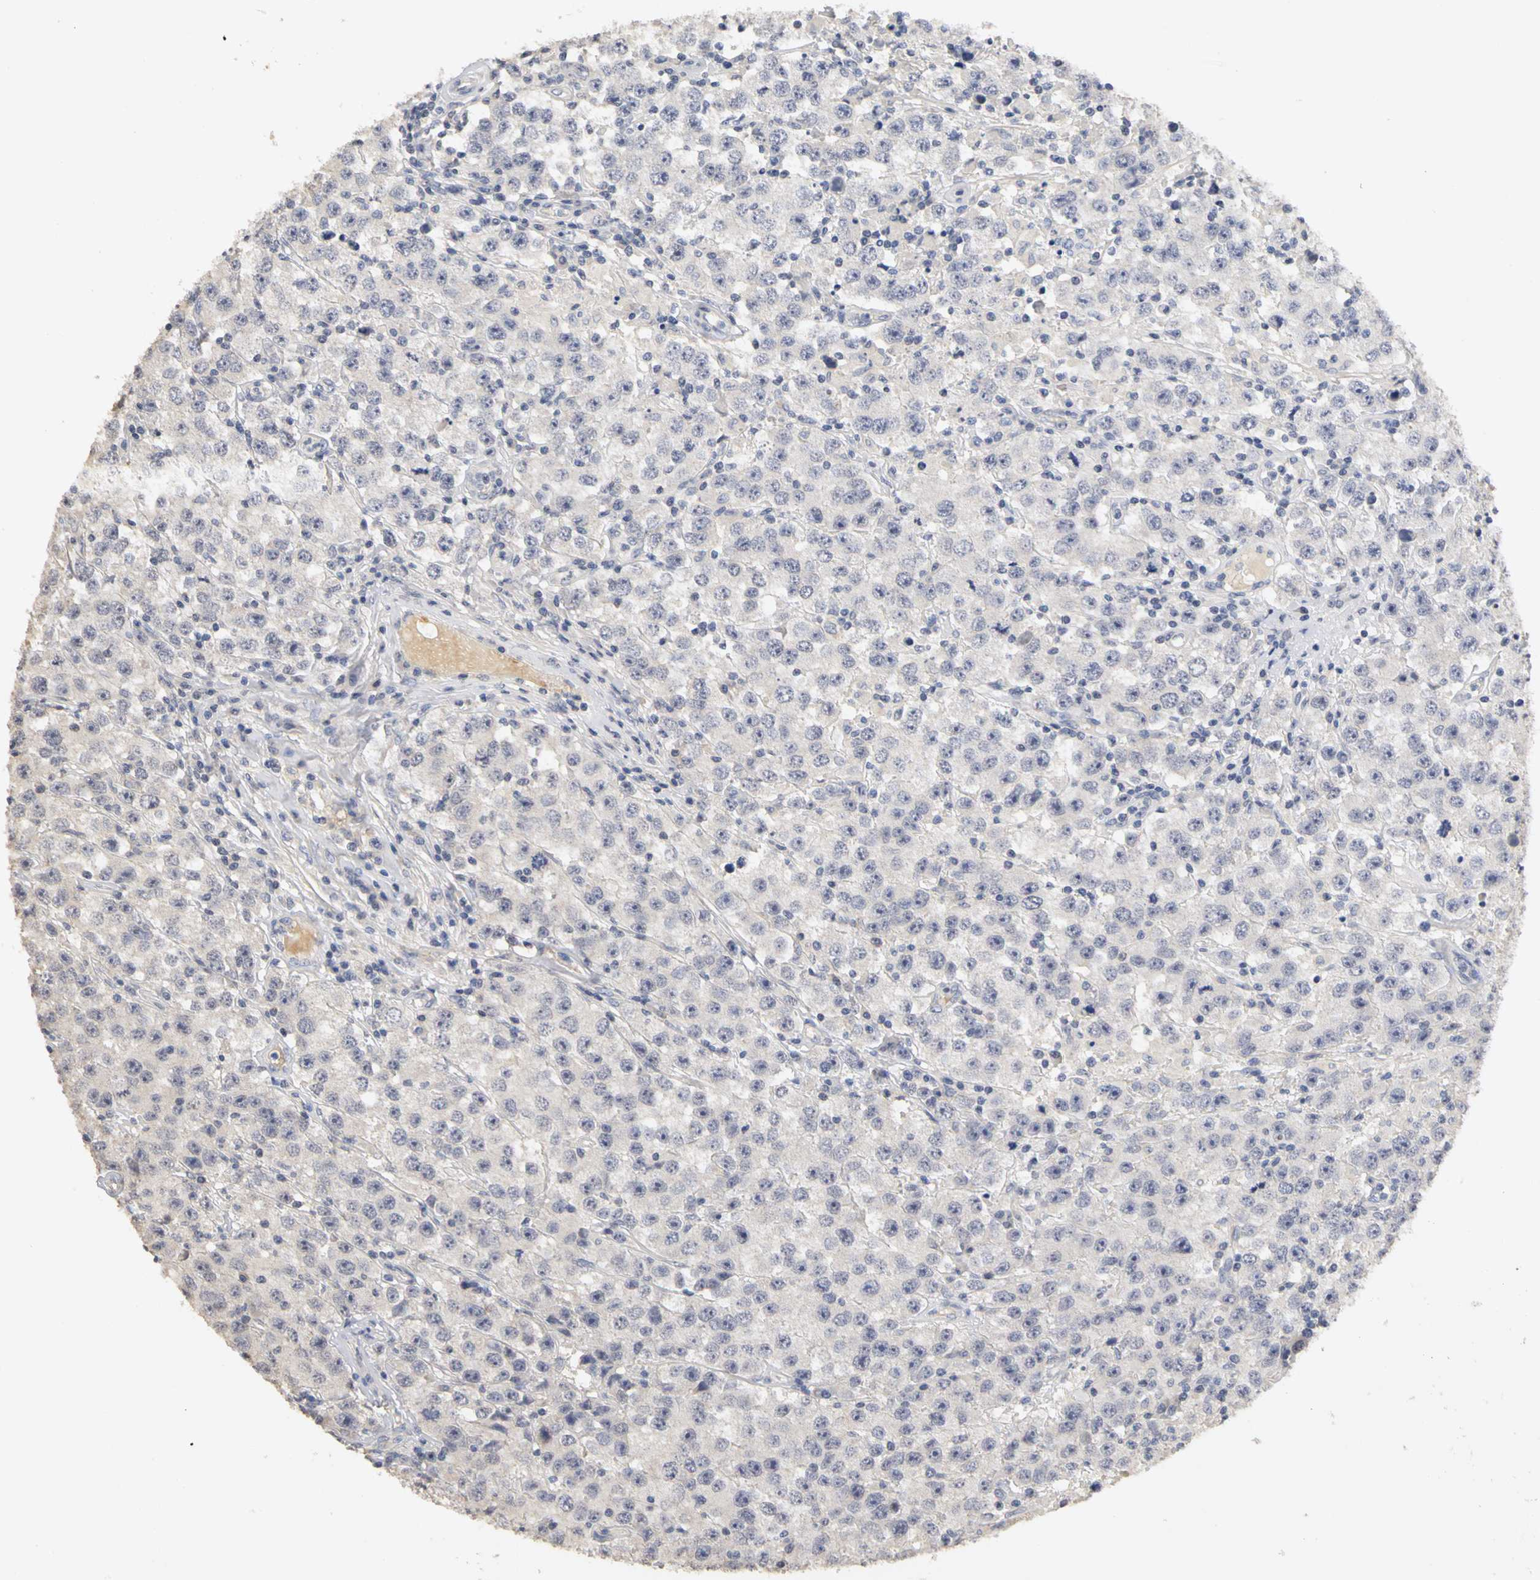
{"staining": {"intensity": "negative", "quantity": "none", "location": "none"}, "tissue": "testis cancer", "cell_type": "Tumor cells", "image_type": "cancer", "snomed": [{"axis": "morphology", "description": "Seminoma, NOS"}, {"axis": "topography", "description": "Testis"}], "caption": "Tumor cells show no significant protein expression in testis seminoma.", "gene": "PGR", "patient": {"sex": "male", "age": 52}}